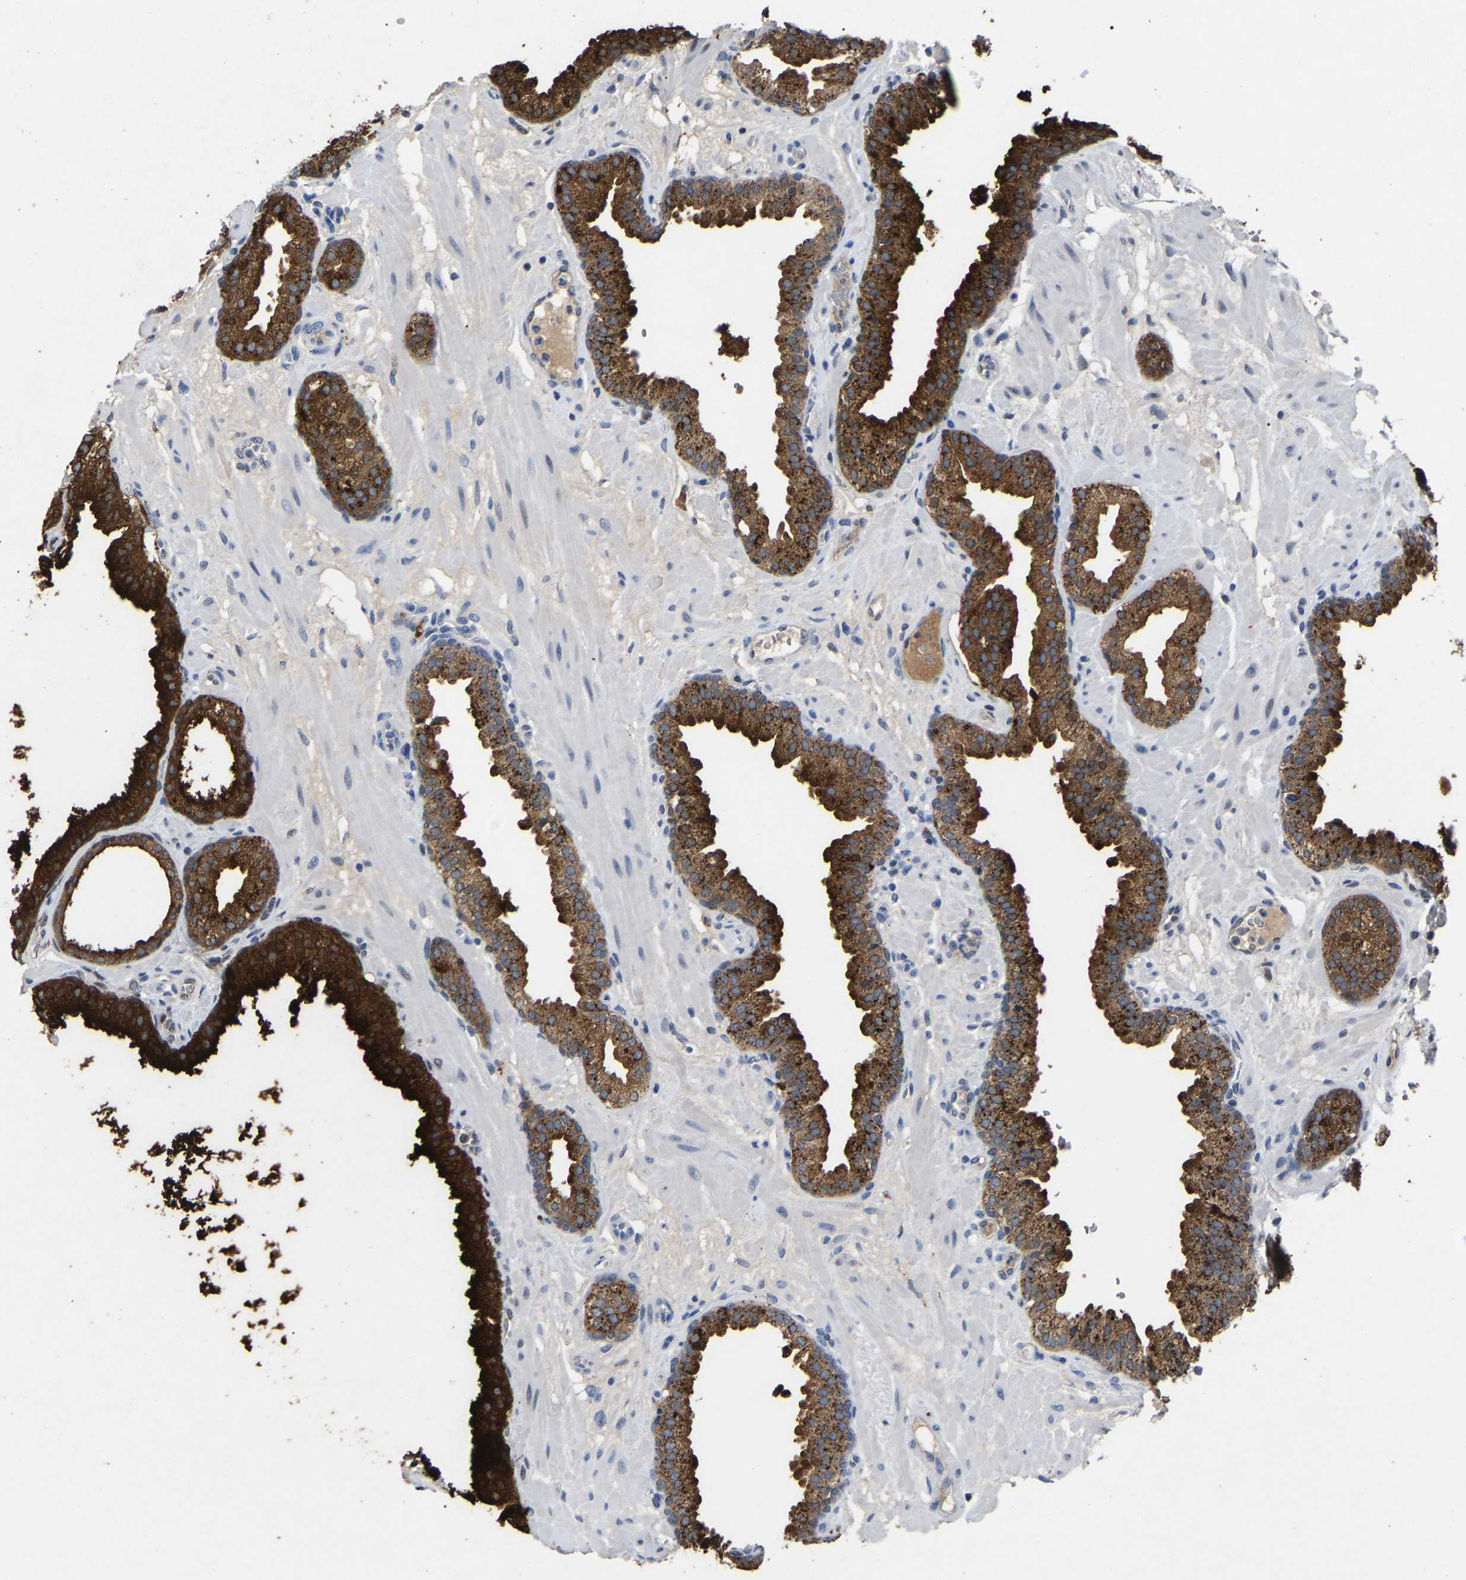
{"staining": {"intensity": "strong", "quantity": ">75%", "location": "cytoplasmic/membranous,nuclear"}, "tissue": "prostate", "cell_type": "Glandular cells", "image_type": "normal", "snomed": [{"axis": "morphology", "description": "Normal tissue, NOS"}, {"axis": "morphology", "description": "Urothelial carcinoma, Low grade"}, {"axis": "topography", "description": "Urinary bladder"}, {"axis": "topography", "description": "Prostate"}], "caption": "Immunohistochemistry (DAB) staining of unremarkable human prostate displays strong cytoplasmic/membranous,nuclear protein positivity in approximately >75% of glandular cells.", "gene": "SMPD2", "patient": {"sex": "male", "age": 60}}